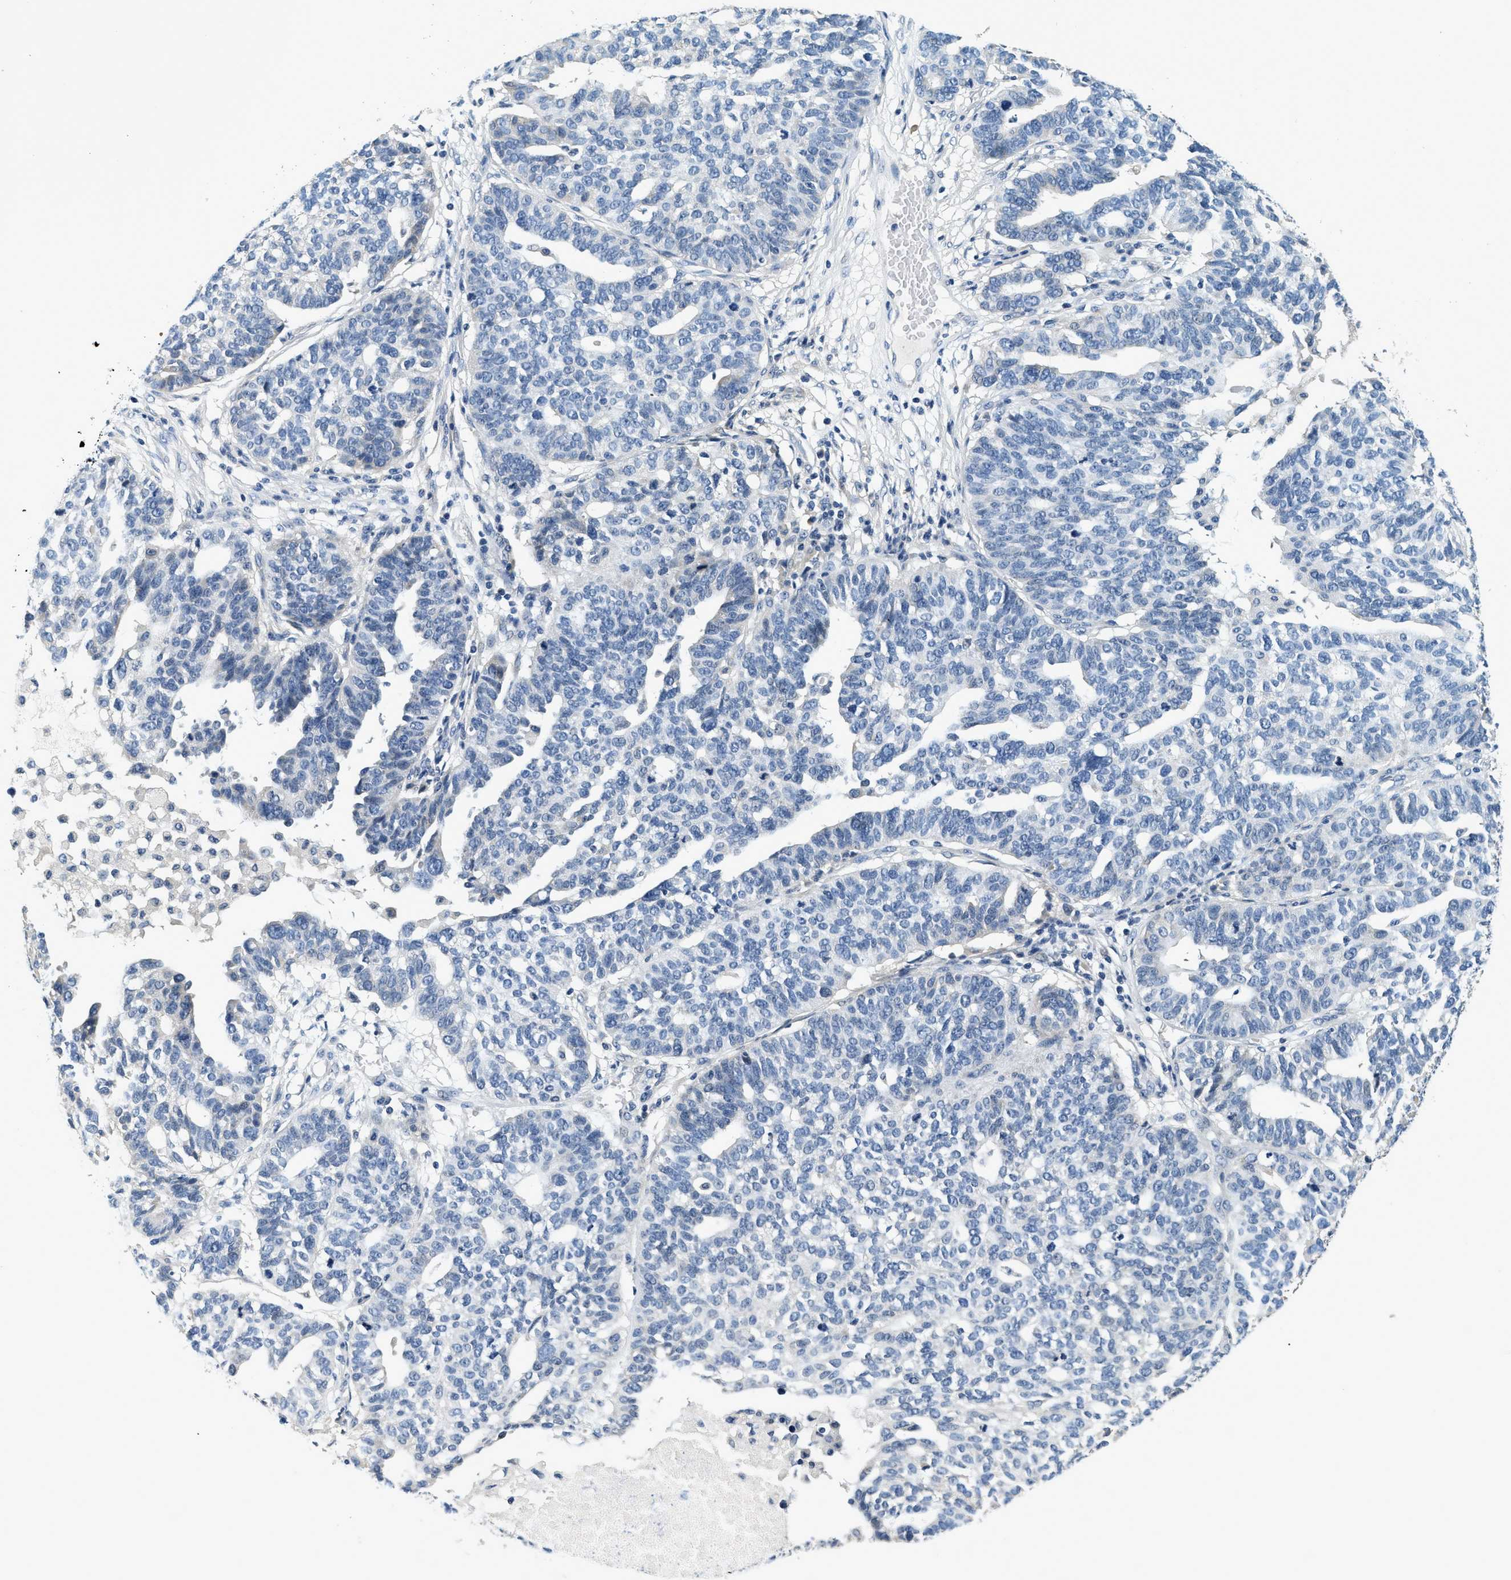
{"staining": {"intensity": "negative", "quantity": "none", "location": "none"}, "tissue": "ovarian cancer", "cell_type": "Tumor cells", "image_type": "cancer", "snomed": [{"axis": "morphology", "description": "Cystadenocarcinoma, serous, NOS"}, {"axis": "topography", "description": "Ovary"}], "caption": "Tumor cells show no significant protein positivity in ovarian cancer (serous cystadenocarcinoma).", "gene": "ALDH3A2", "patient": {"sex": "female", "age": 59}}